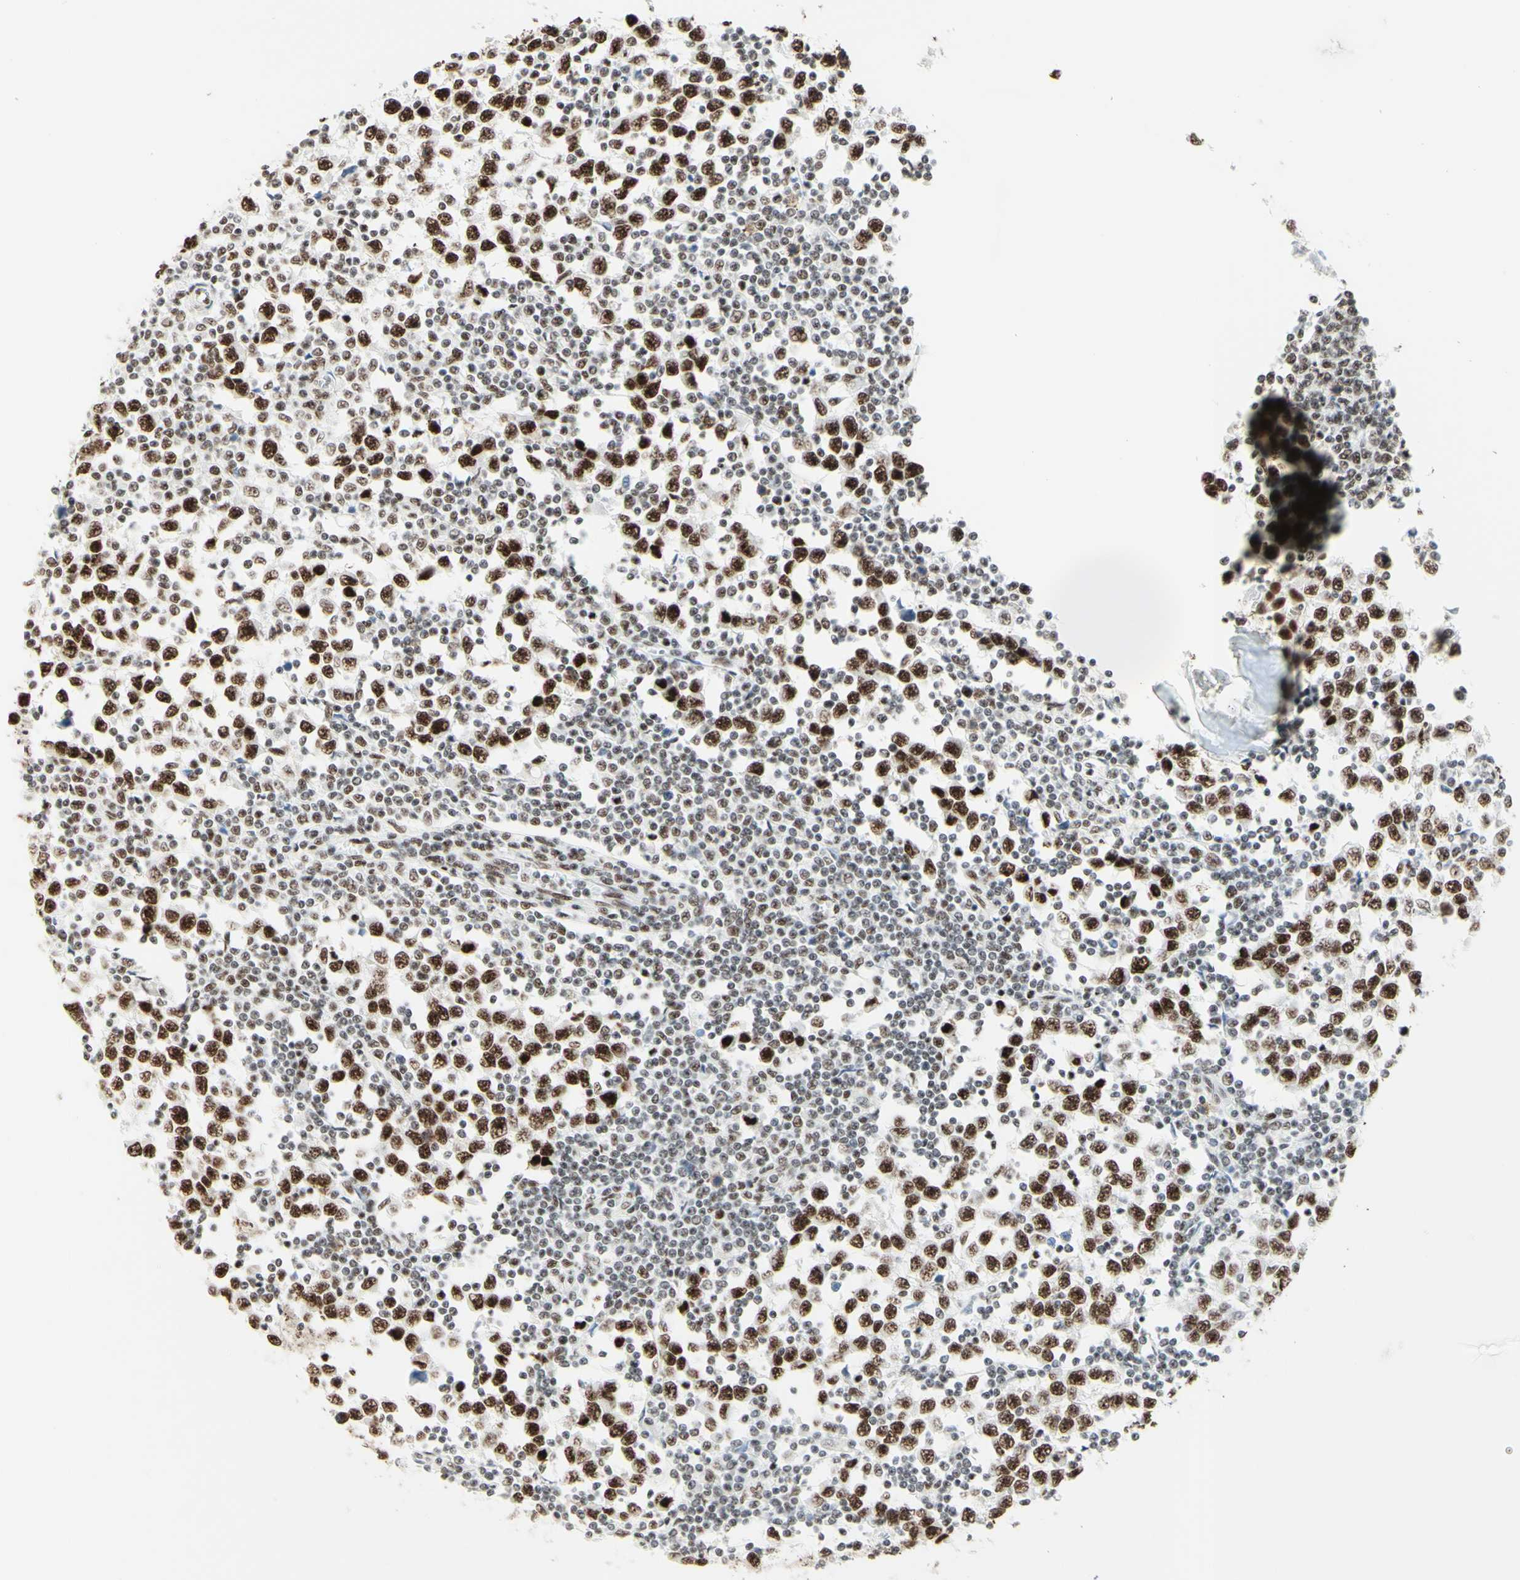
{"staining": {"intensity": "strong", "quantity": ">75%", "location": "nuclear"}, "tissue": "testis cancer", "cell_type": "Tumor cells", "image_type": "cancer", "snomed": [{"axis": "morphology", "description": "Seminoma, NOS"}, {"axis": "topography", "description": "Testis"}], "caption": "Human testis seminoma stained with a protein marker exhibits strong staining in tumor cells.", "gene": "WTAP", "patient": {"sex": "male", "age": 65}}